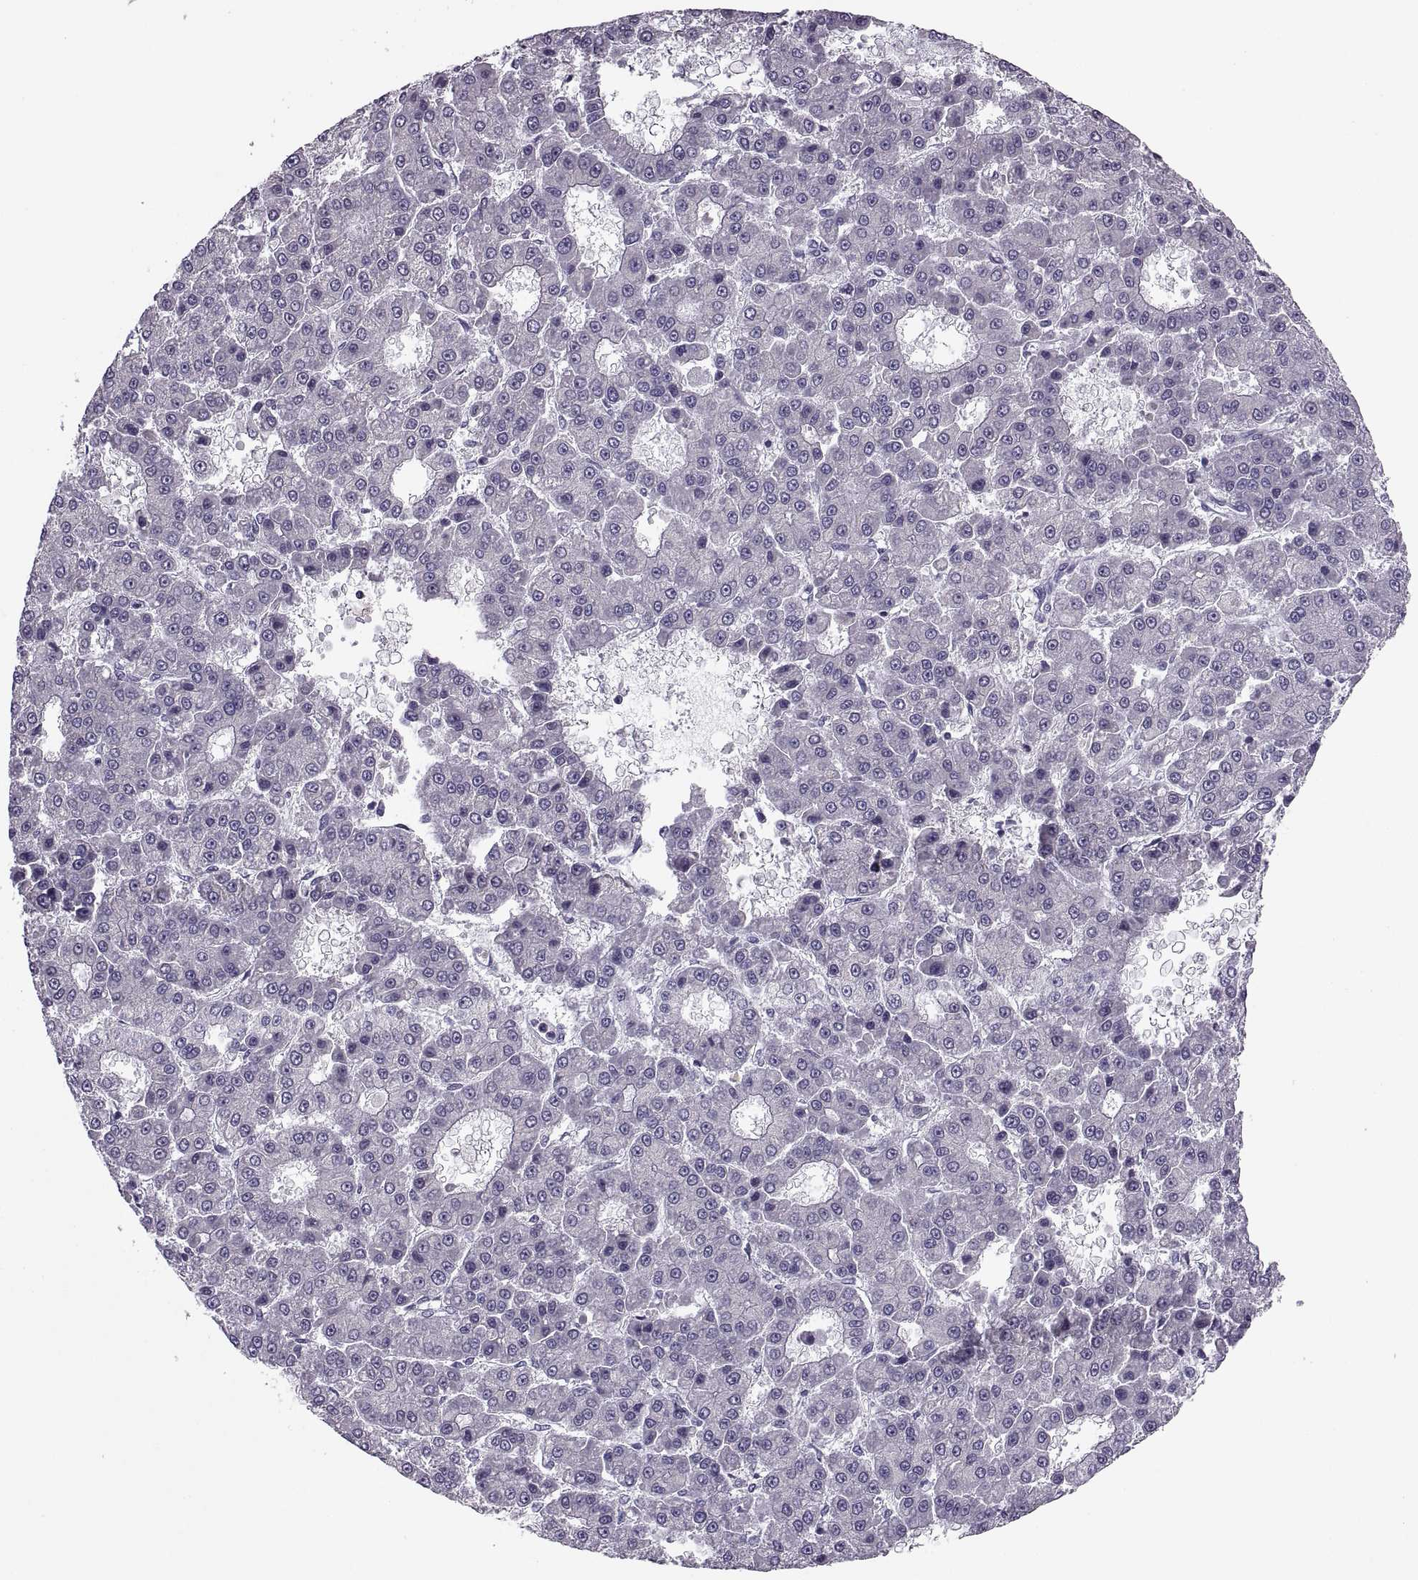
{"staining": {"intensity": "negative", "quantity": "none", "location": "none"}, "tissue": "liver cancer", "cell_type": "Tumor cells", "image_type": "cancer", "snomed": [{"axis": "morphology", "description": "Carcinoma, Hepatocellular, NOS"}, {"axis": "topography", "description": "Liver"}], "caption": "IHC of human liver cancer exhibits no positivity in tumor cells.", "gene": "LETM2", "patient": {"sex": "male", "age": 70}}